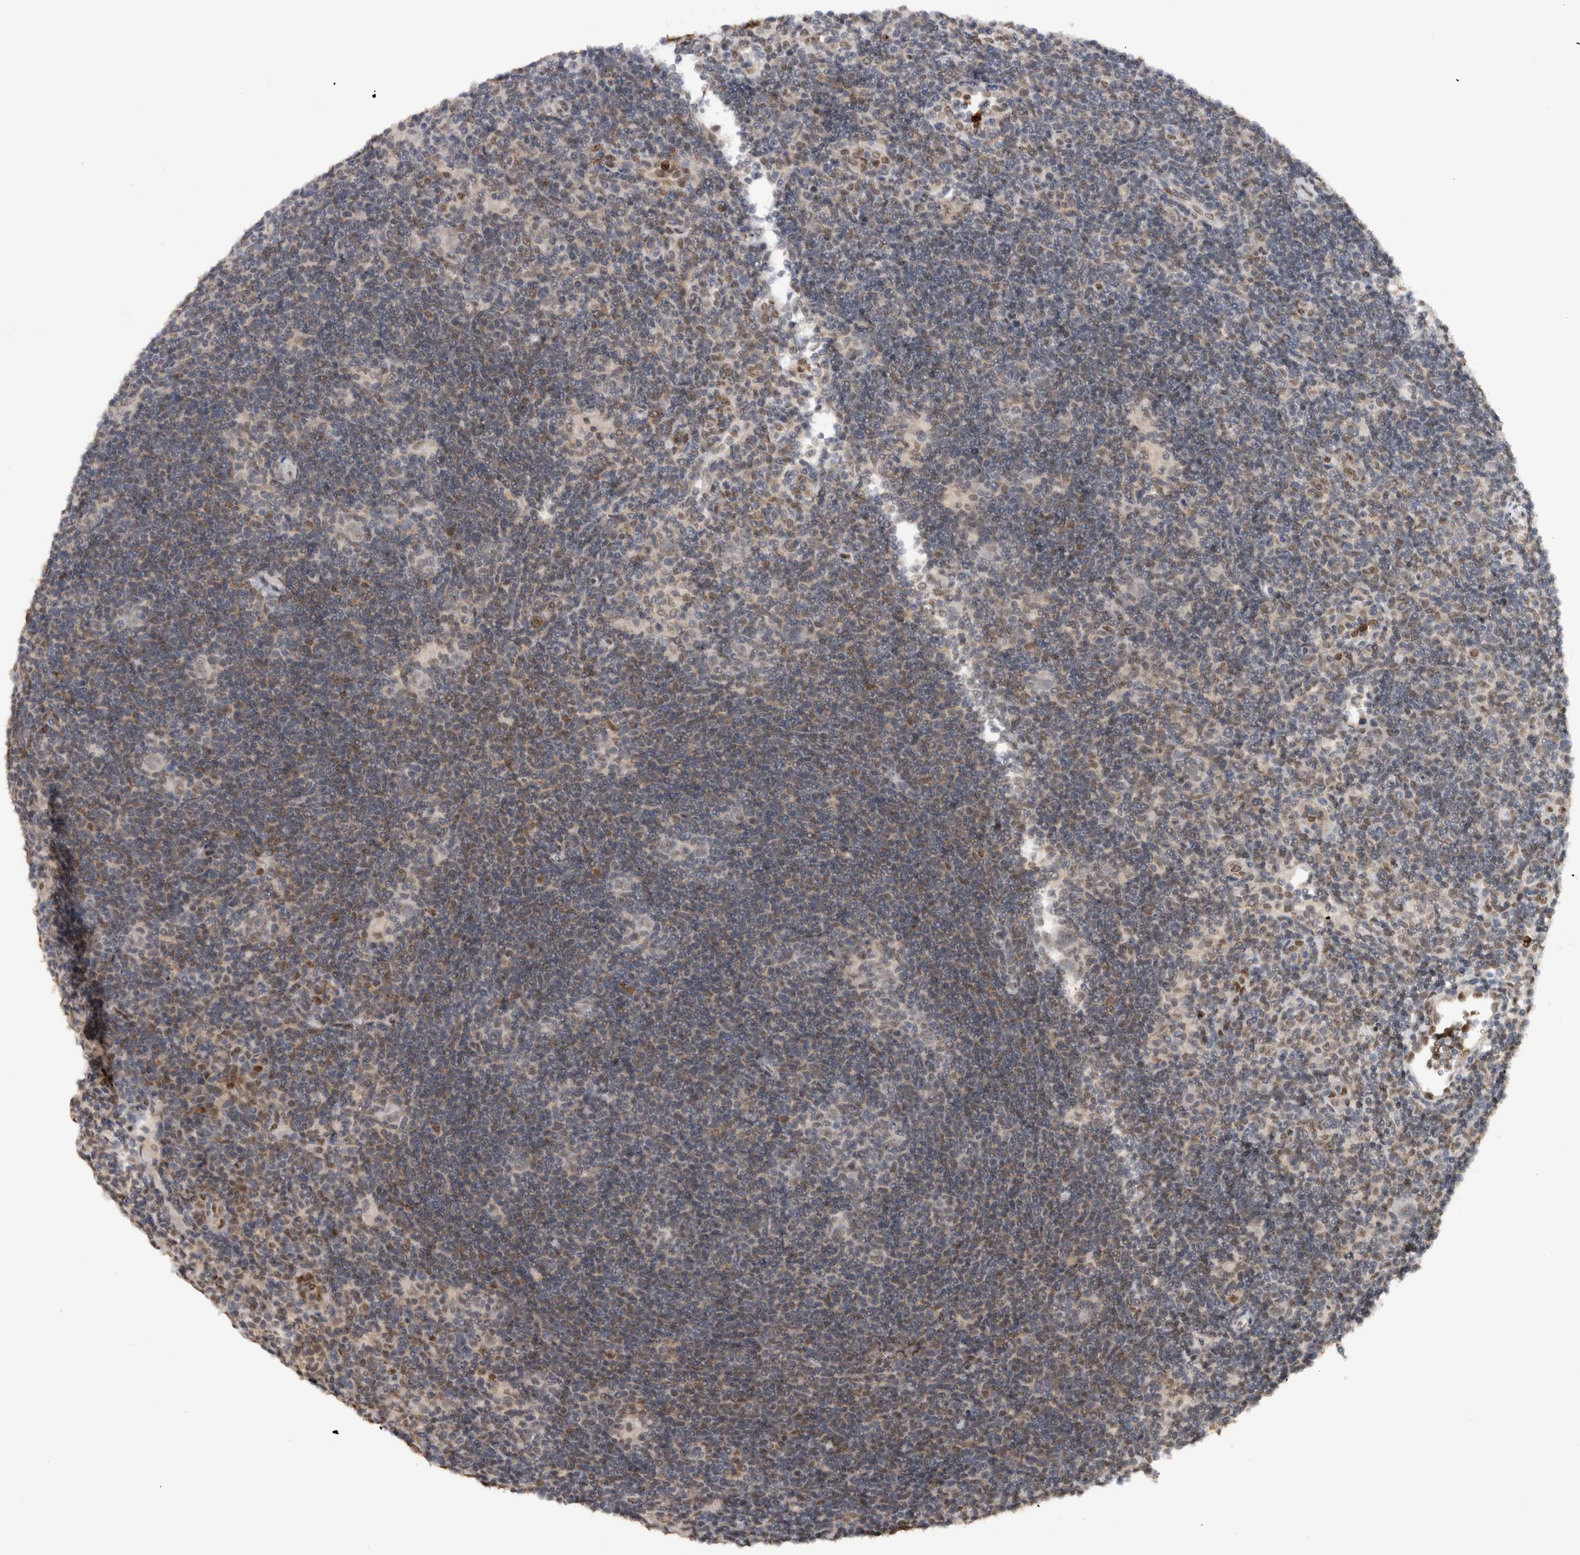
{"staining": {"intensity": "negative", "quantity": "none", "location": "none"}, "tissue": "lymphoma", "cell_type": "Tumor cells", "image_type": "cancer", "snomed": [{"axis": "morphology", "description": "Hodgkin's disease, NOS"}, {"axis": "topography", "description": "Lymph node"}], "caption": "There is no significant expression in tumor cells of lymphoma. (DAB (3,3'-diaminobenzidine) immunohistochemistry (IHC), high magnification).", "gene": "RPS6KA2", "patient": {"sex": "female", "age": 57}}